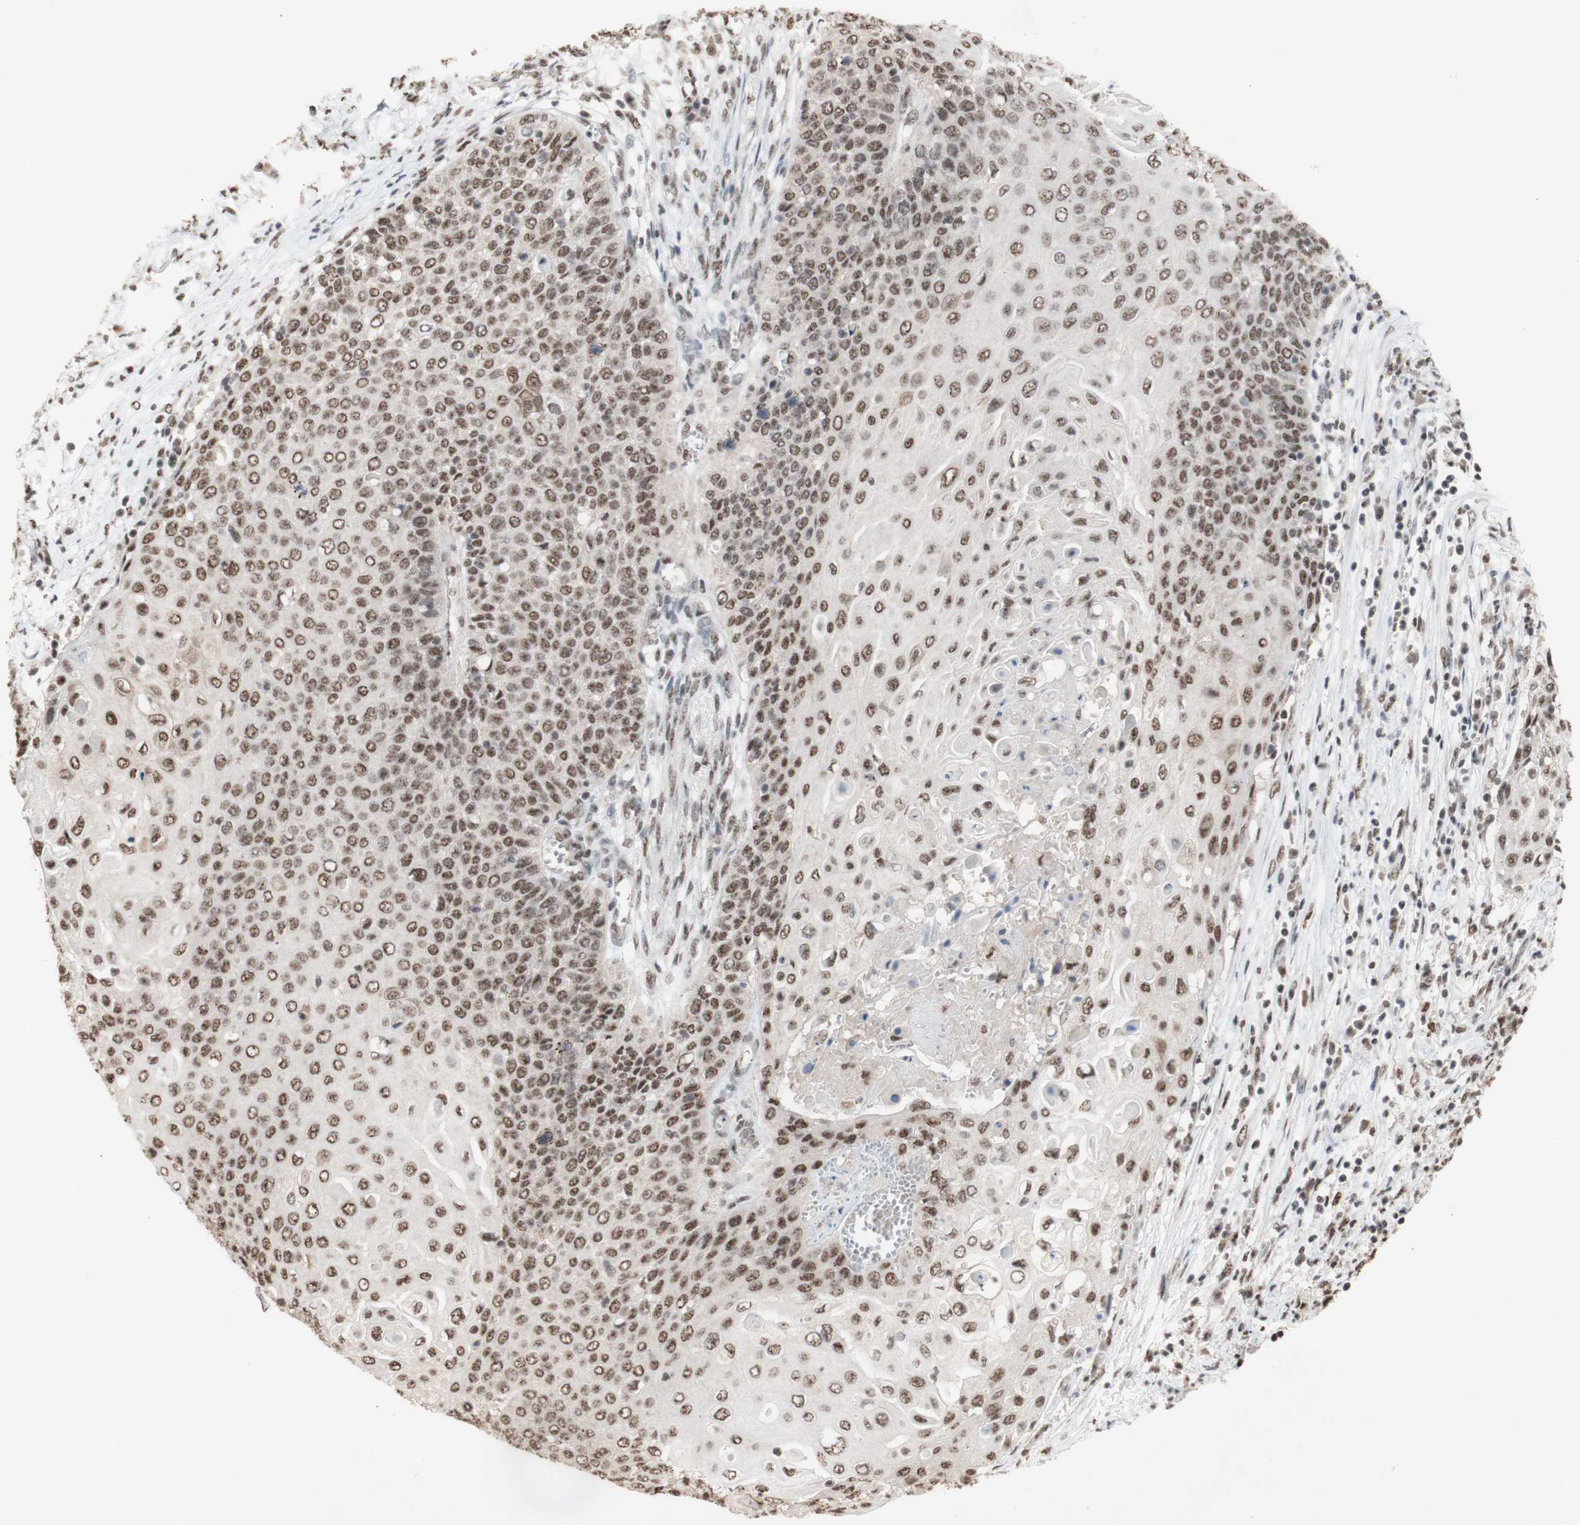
{"staining": {"intensity": "weak", "quantity": ">75%", "location": "nuclear"}, "tissue": "cervical cancer", "cell_type": "Tumor cells", "image_type": "cancer", "snomed": [{"axis": "morphology", "description": "Squamous cell carcinoma, NOS"}, {"axis": "topography", "description": "Cervix"}], "caption": "This is an image of IHC staining of cervical squamous cell carcinoma, which shows weak staining in the nuclear of tumor cells.", "gene": "SFPQ", "patient": {"sex": "female", "age": 39}}